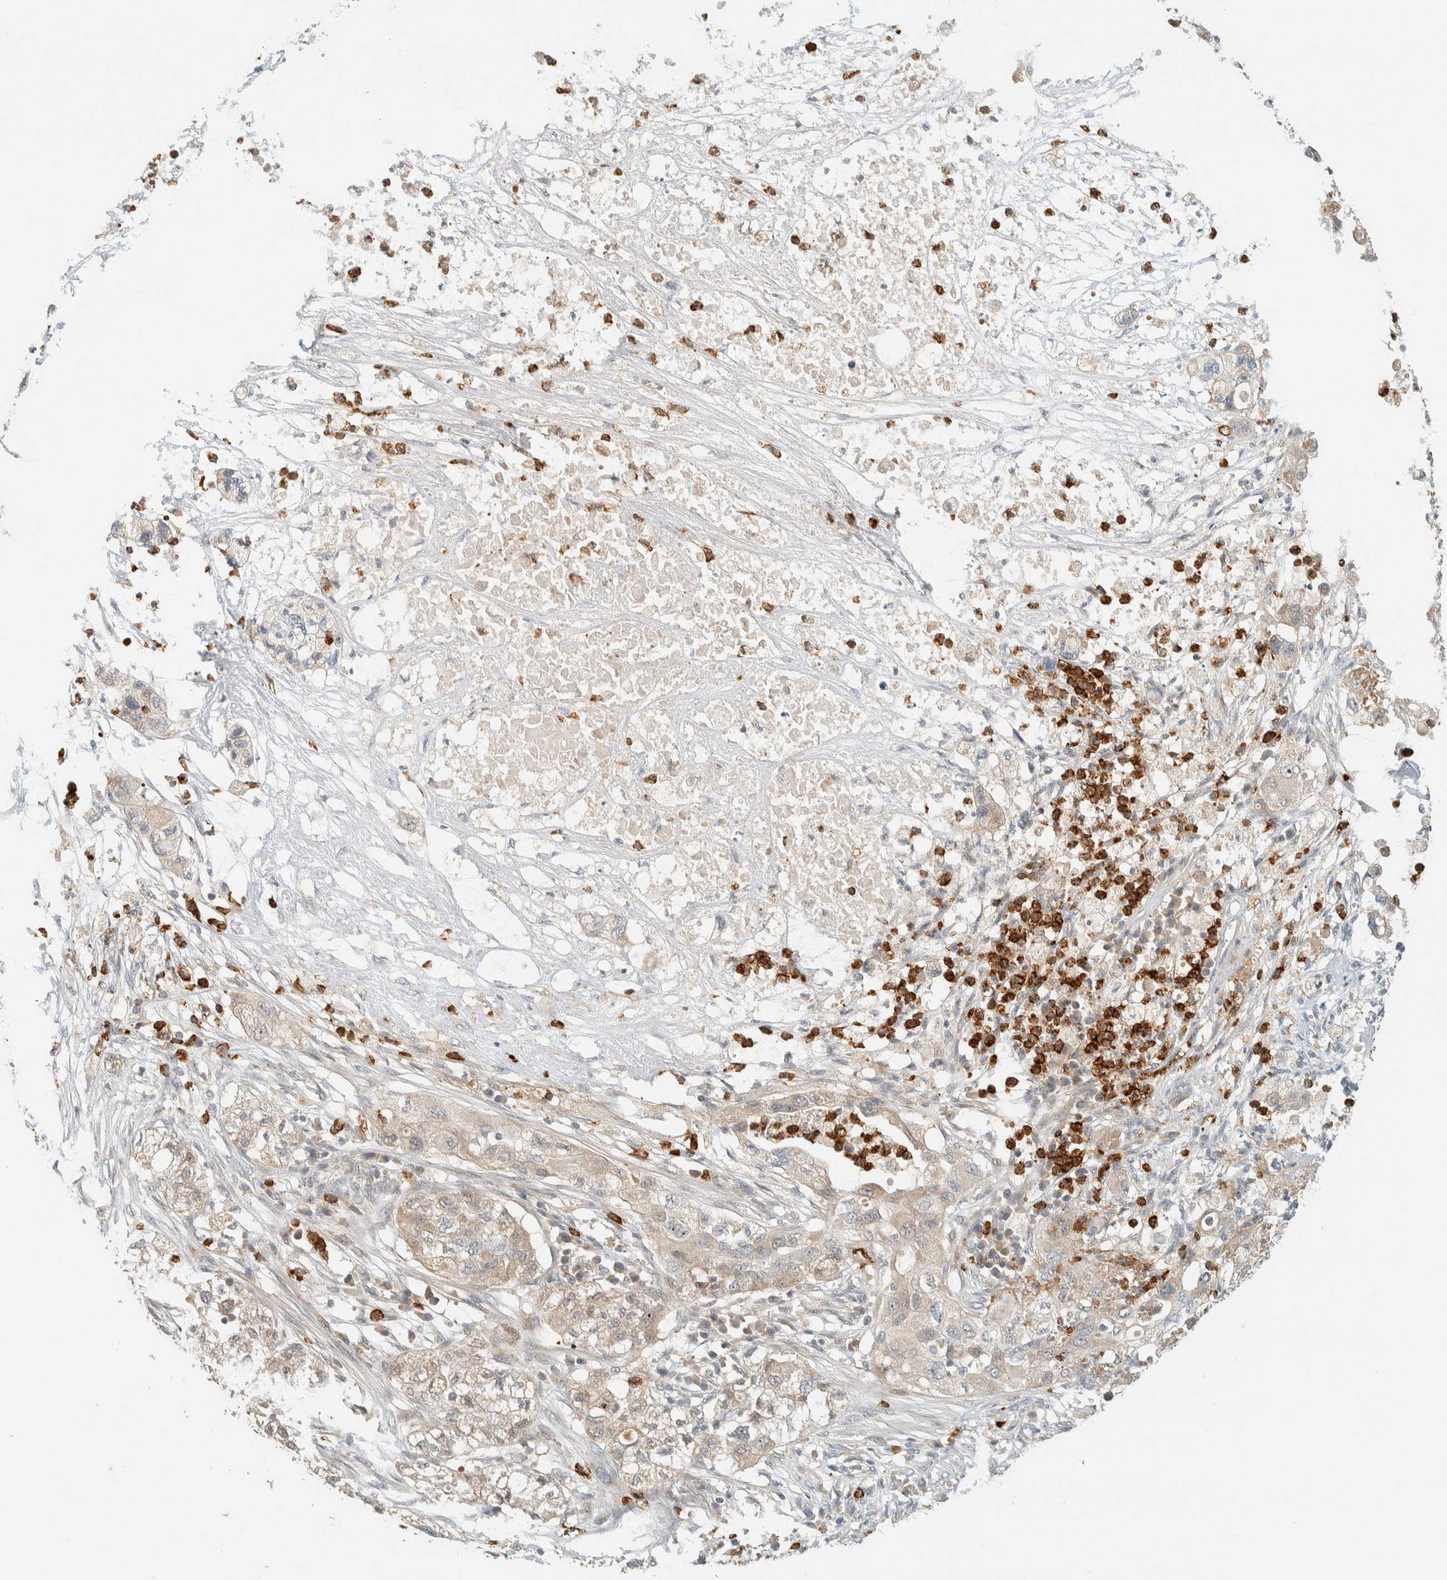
{"staining": {"intensity": "weak", "quantity": "25%-75%", "location": "cytoplasmic/membranous"}, "tissue": "pancreatic cancer", "cell_type": "Tumor cells", "image_type": "cancer", "snomed": [{"axis": "morphology", "description": "Adenocarcinoma, NOS"}, {"axis": "topography", "description": "Pancreas"}], "caption": "An IHC image of tumor tissue is shown. Protein staining in brown labels weak cytoplasmic/membranous positivity in pancreatic cancer within tumor cells.", "gene": "CCDC171", "patient": {"sex": "female", "age": 78}}